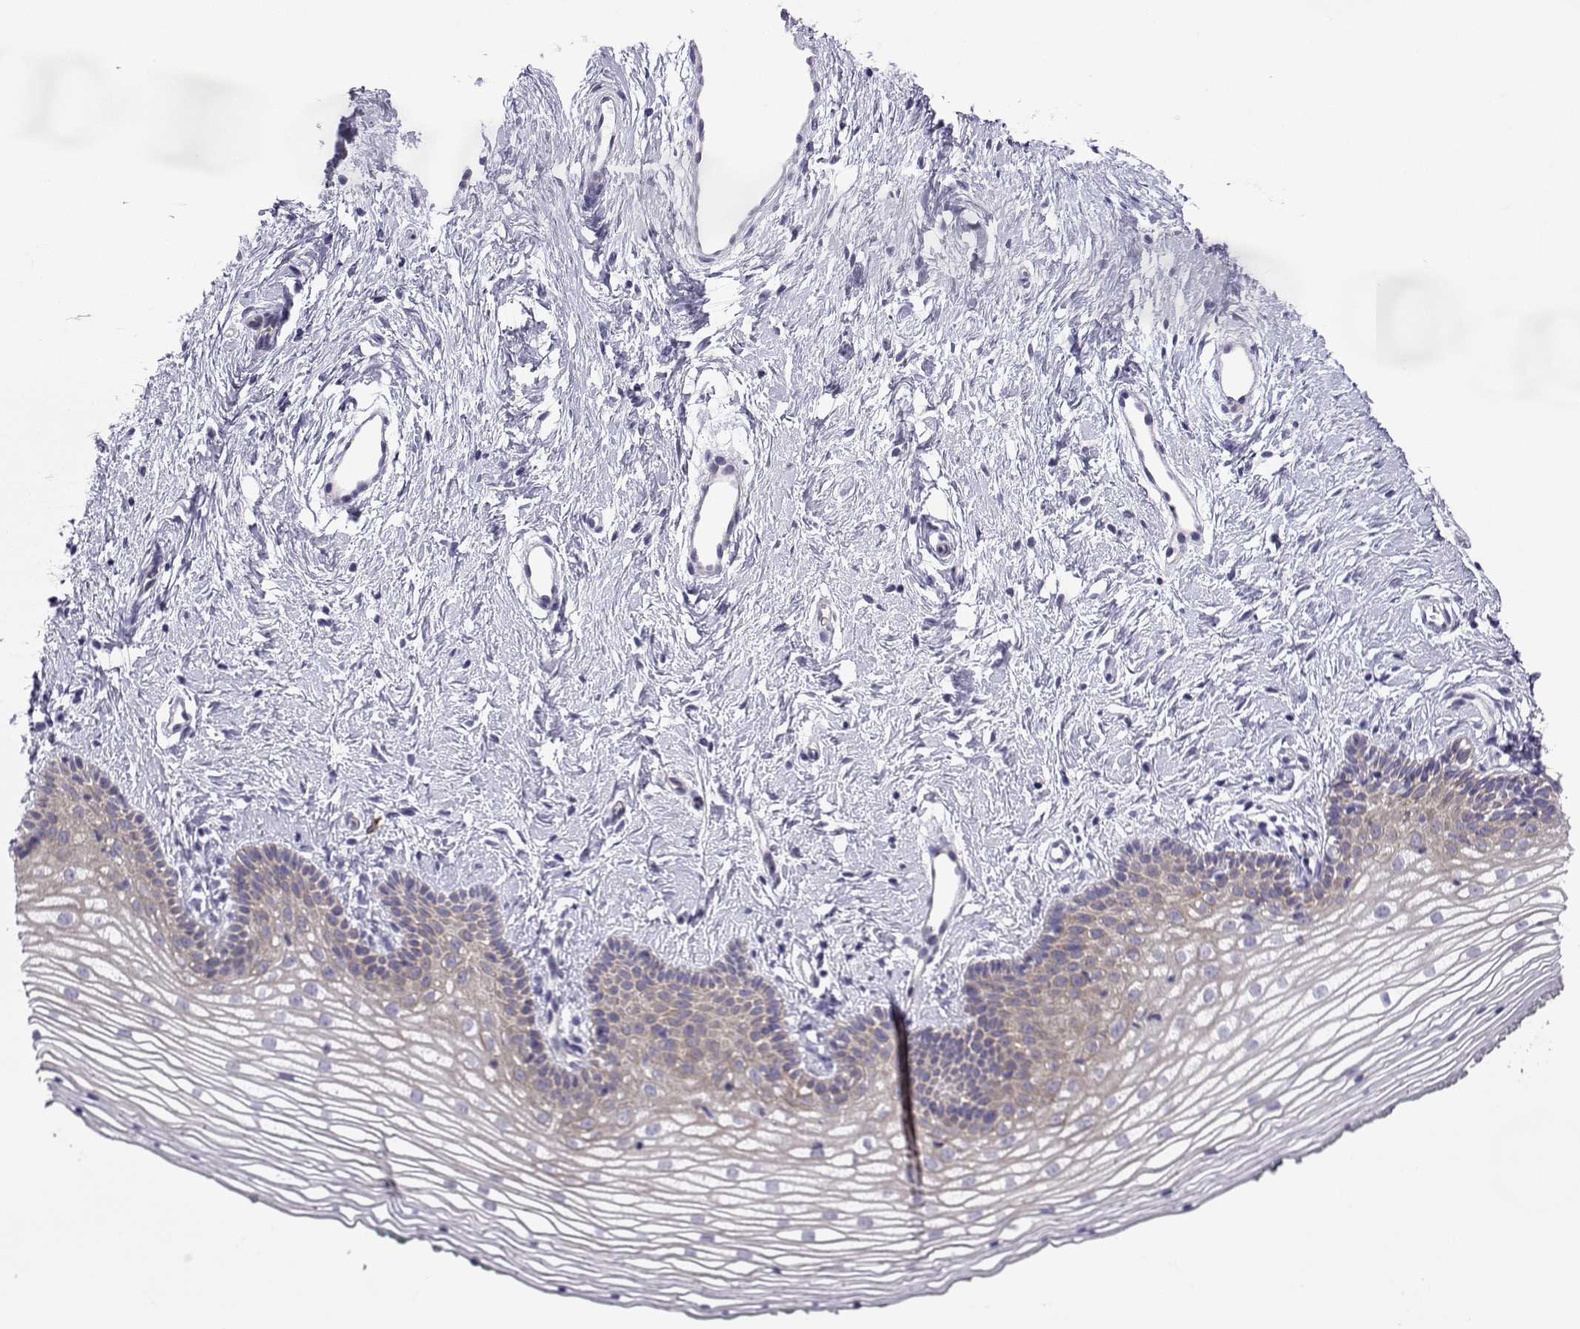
{"staining": {"intensity": "negative", "quantity": "none", "location": "none"}, "tissue": "vagina", "cell_type": "Squamous epithelial cells", "image_type": "normal", "snomed": [{"axis": "morphology", "description": "Normal tissue, NOS"}, {"axis": "topography", "description": "Vagina"}], "caption": "The immunohistochemistry (IHC) micrograph has no significant positivity in squamous epithelial cells of vagina.", "gene": "COL22A1", "patient": {"sex": "female", "age": 36}}